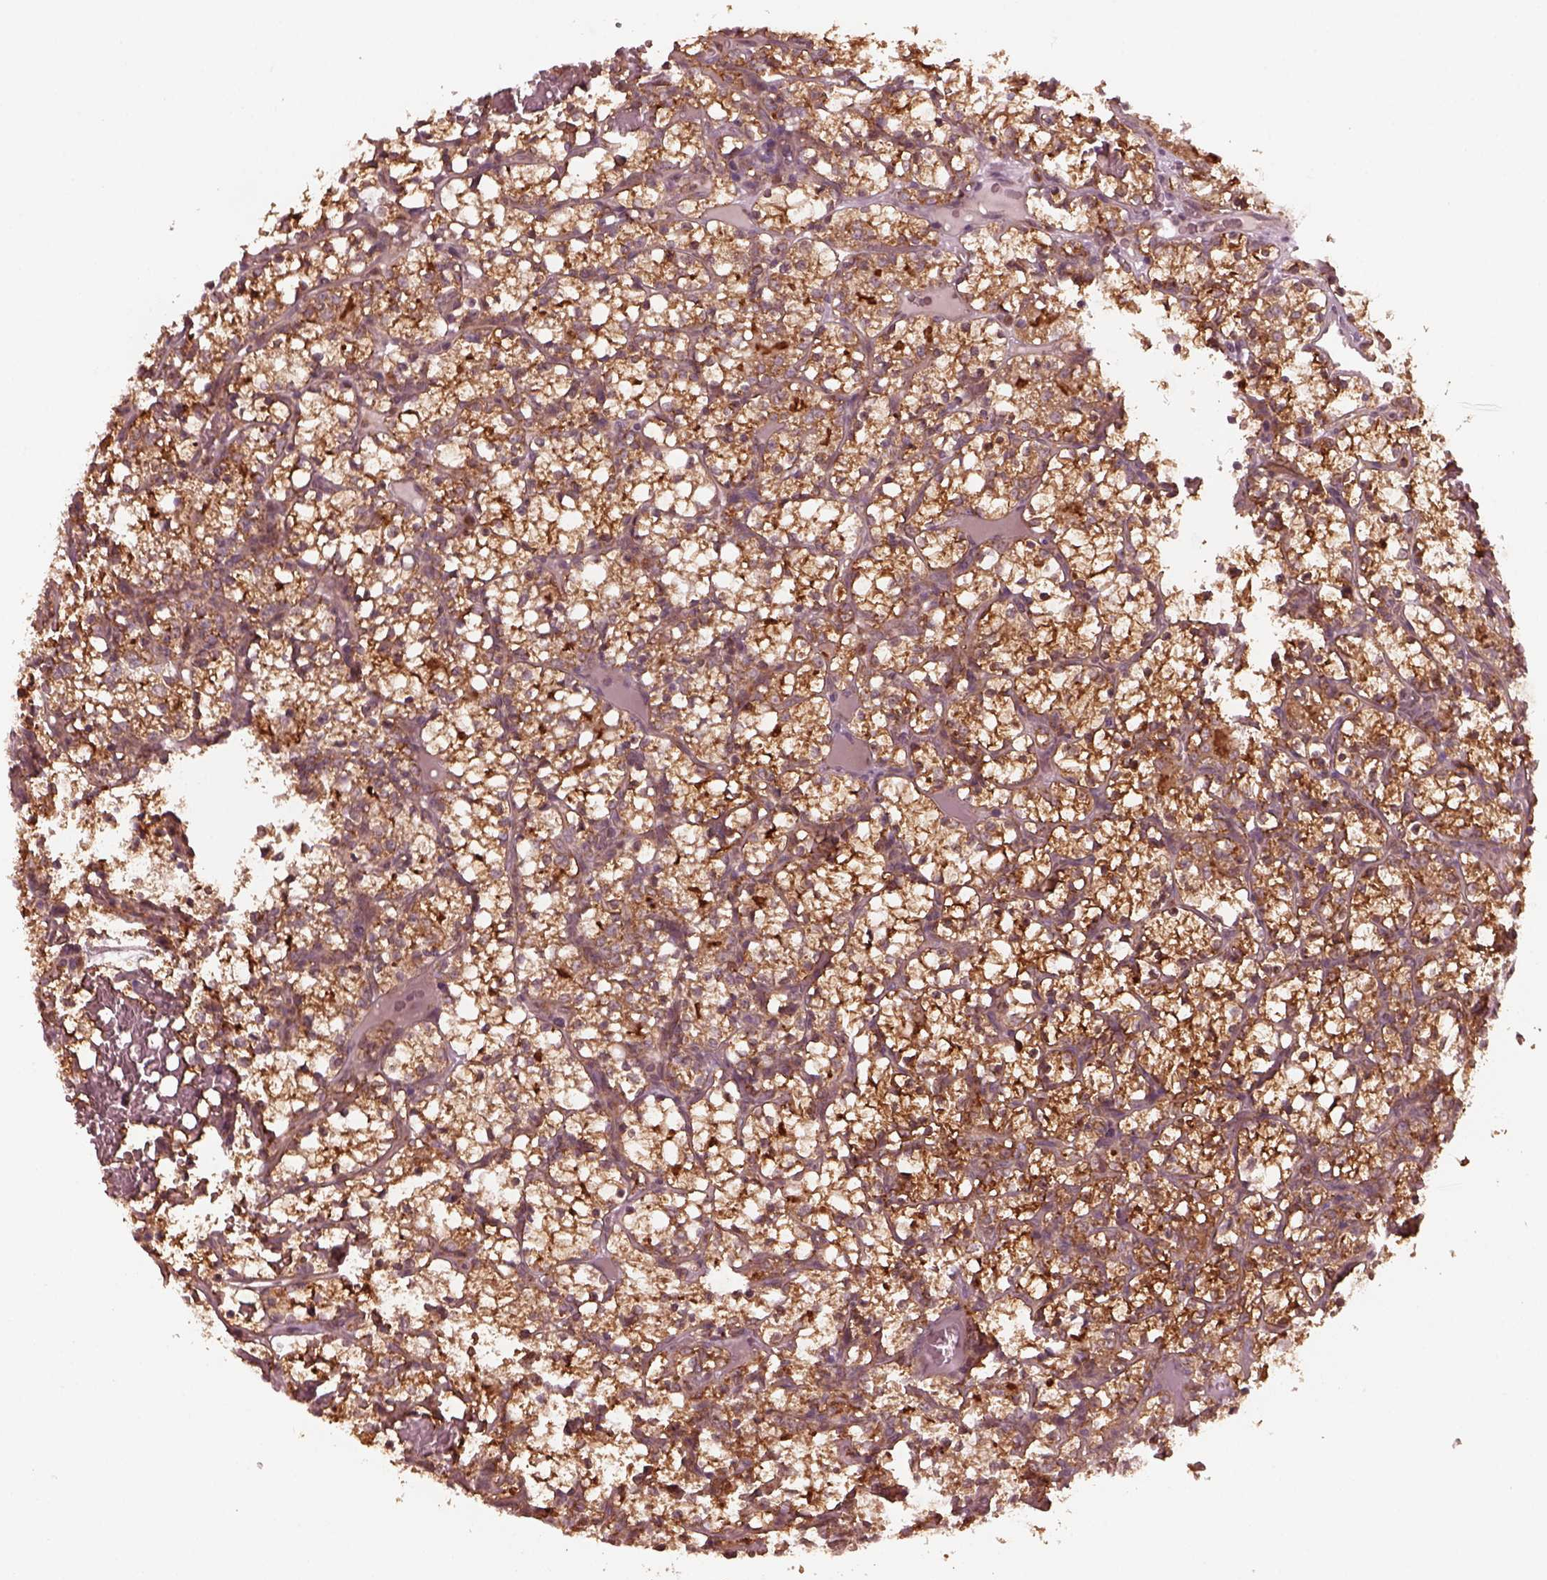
{"staining": {"intensity": "strong", "quantity": "25%-75%", "location": "cytoplasmic/membranous"}, "tissue": "renal cancer", "cell_type": "Tumor cells", "image_type": "cancer", "snomed": [{"axis": "morphology", "description": "Adenocarcinoma, NOS"}, {"axis": "topography", "description": "Kidney"}], "caption": "Immunohistochemical staining of renal cancer exhibits high levels of strong cytoplasmic/membranous protein expression in approximately 25%-75% of tumor cells.", "gene": "FAF2", "patient": {"sex": "female", "age": 69}}